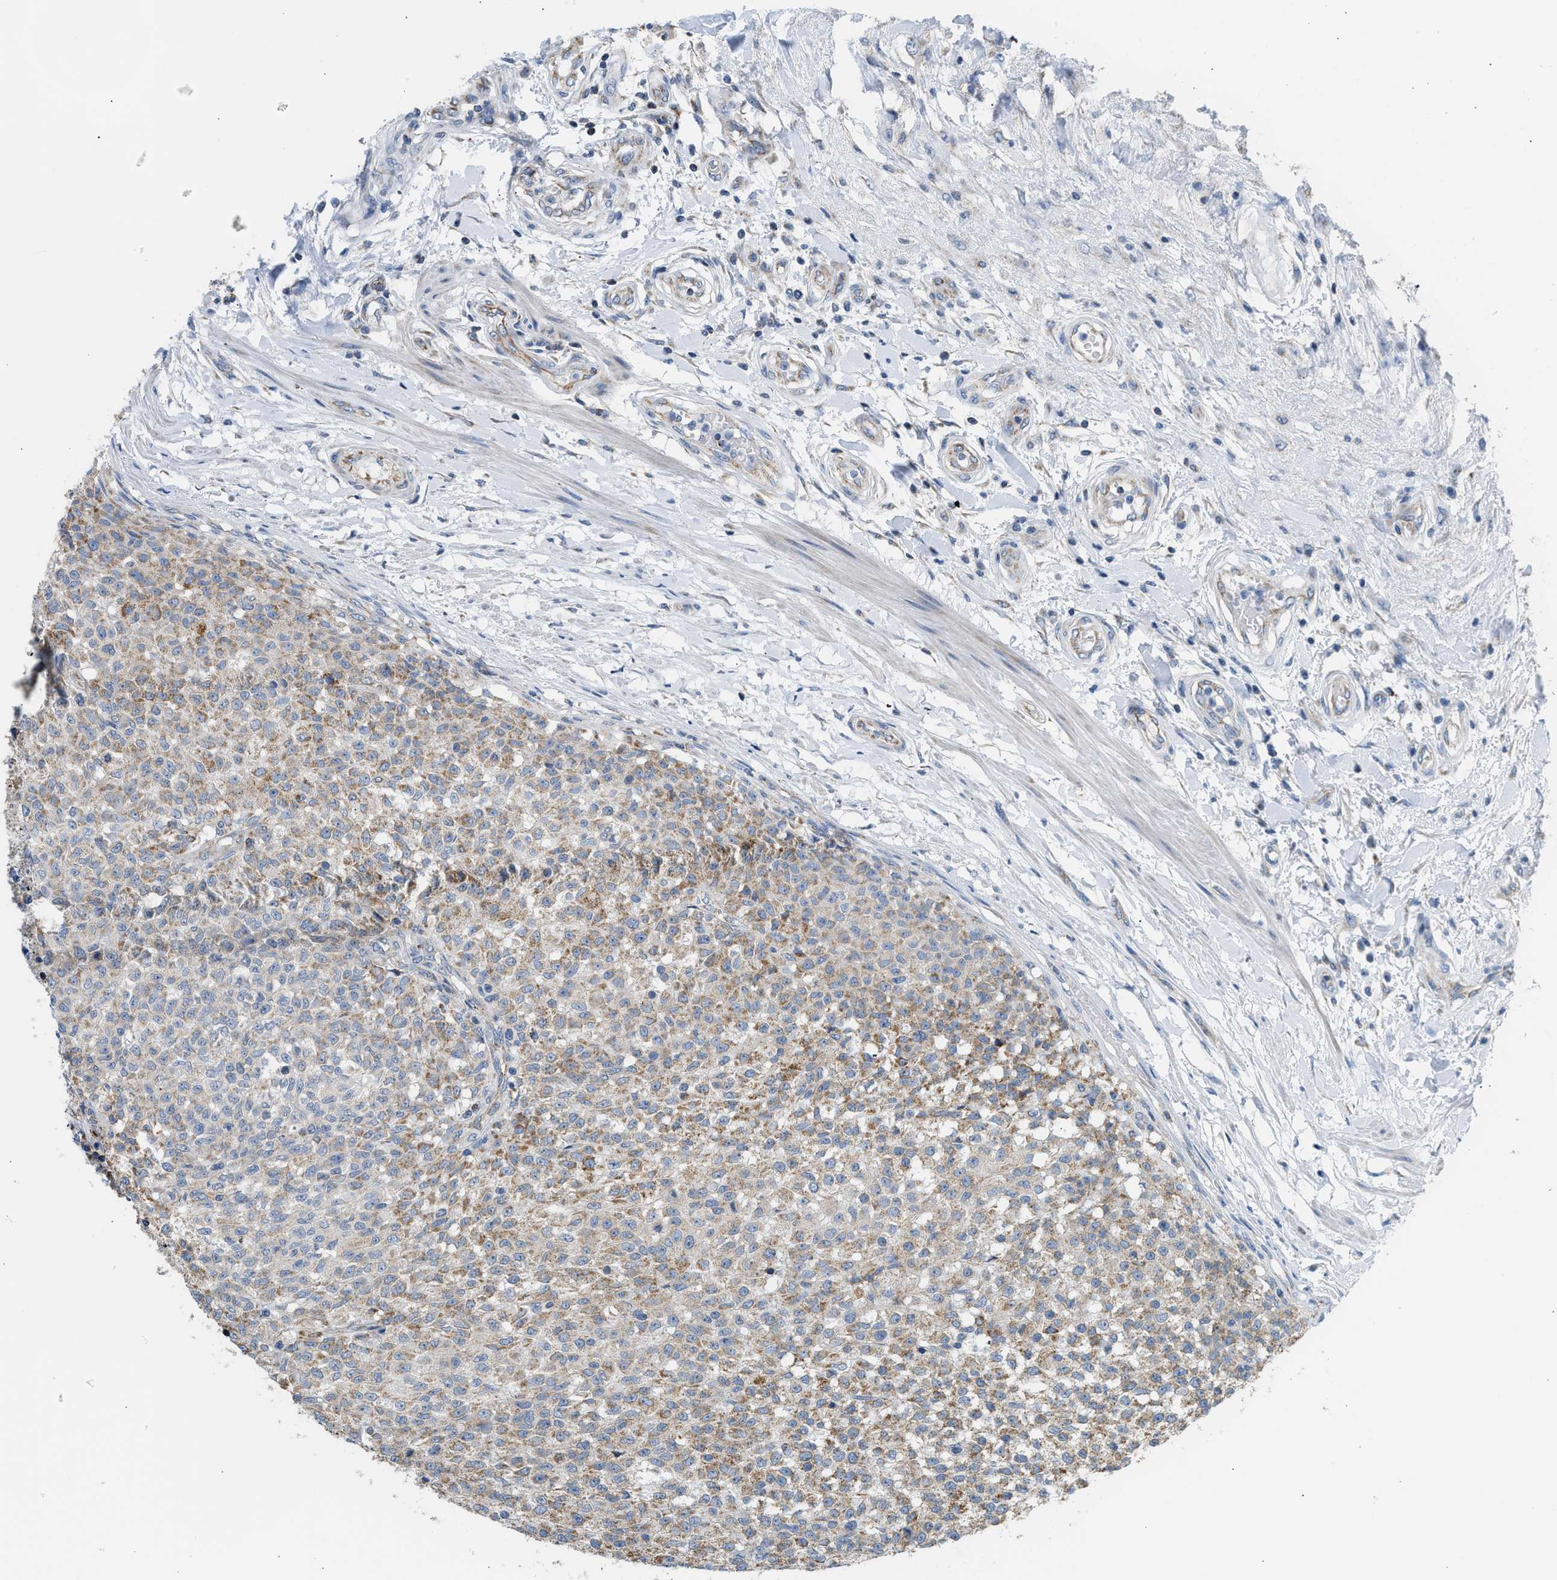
{"staining": {"intensity": "moderate", "quantity": "25%-75%", "location": "cytoplasmic/membranous"}, "tissue": "testis cancer", "cell_type": "Tumor cells", "image_type": "cancer", "snomed": [{"axis": "morphology", "description": "Seminoma, NOS"}, {"axis": "topography", "description": "Testis"}], "caption": "IHC image of human testis cancer (seminoma) stained for a protein (brown), which reveals medium levels of moderate cytoplasmic/membranous positivity in about 25%-75% of tumor cells.", "gene": "GOT2", "patient": {"sex": "male", "age": 59}}